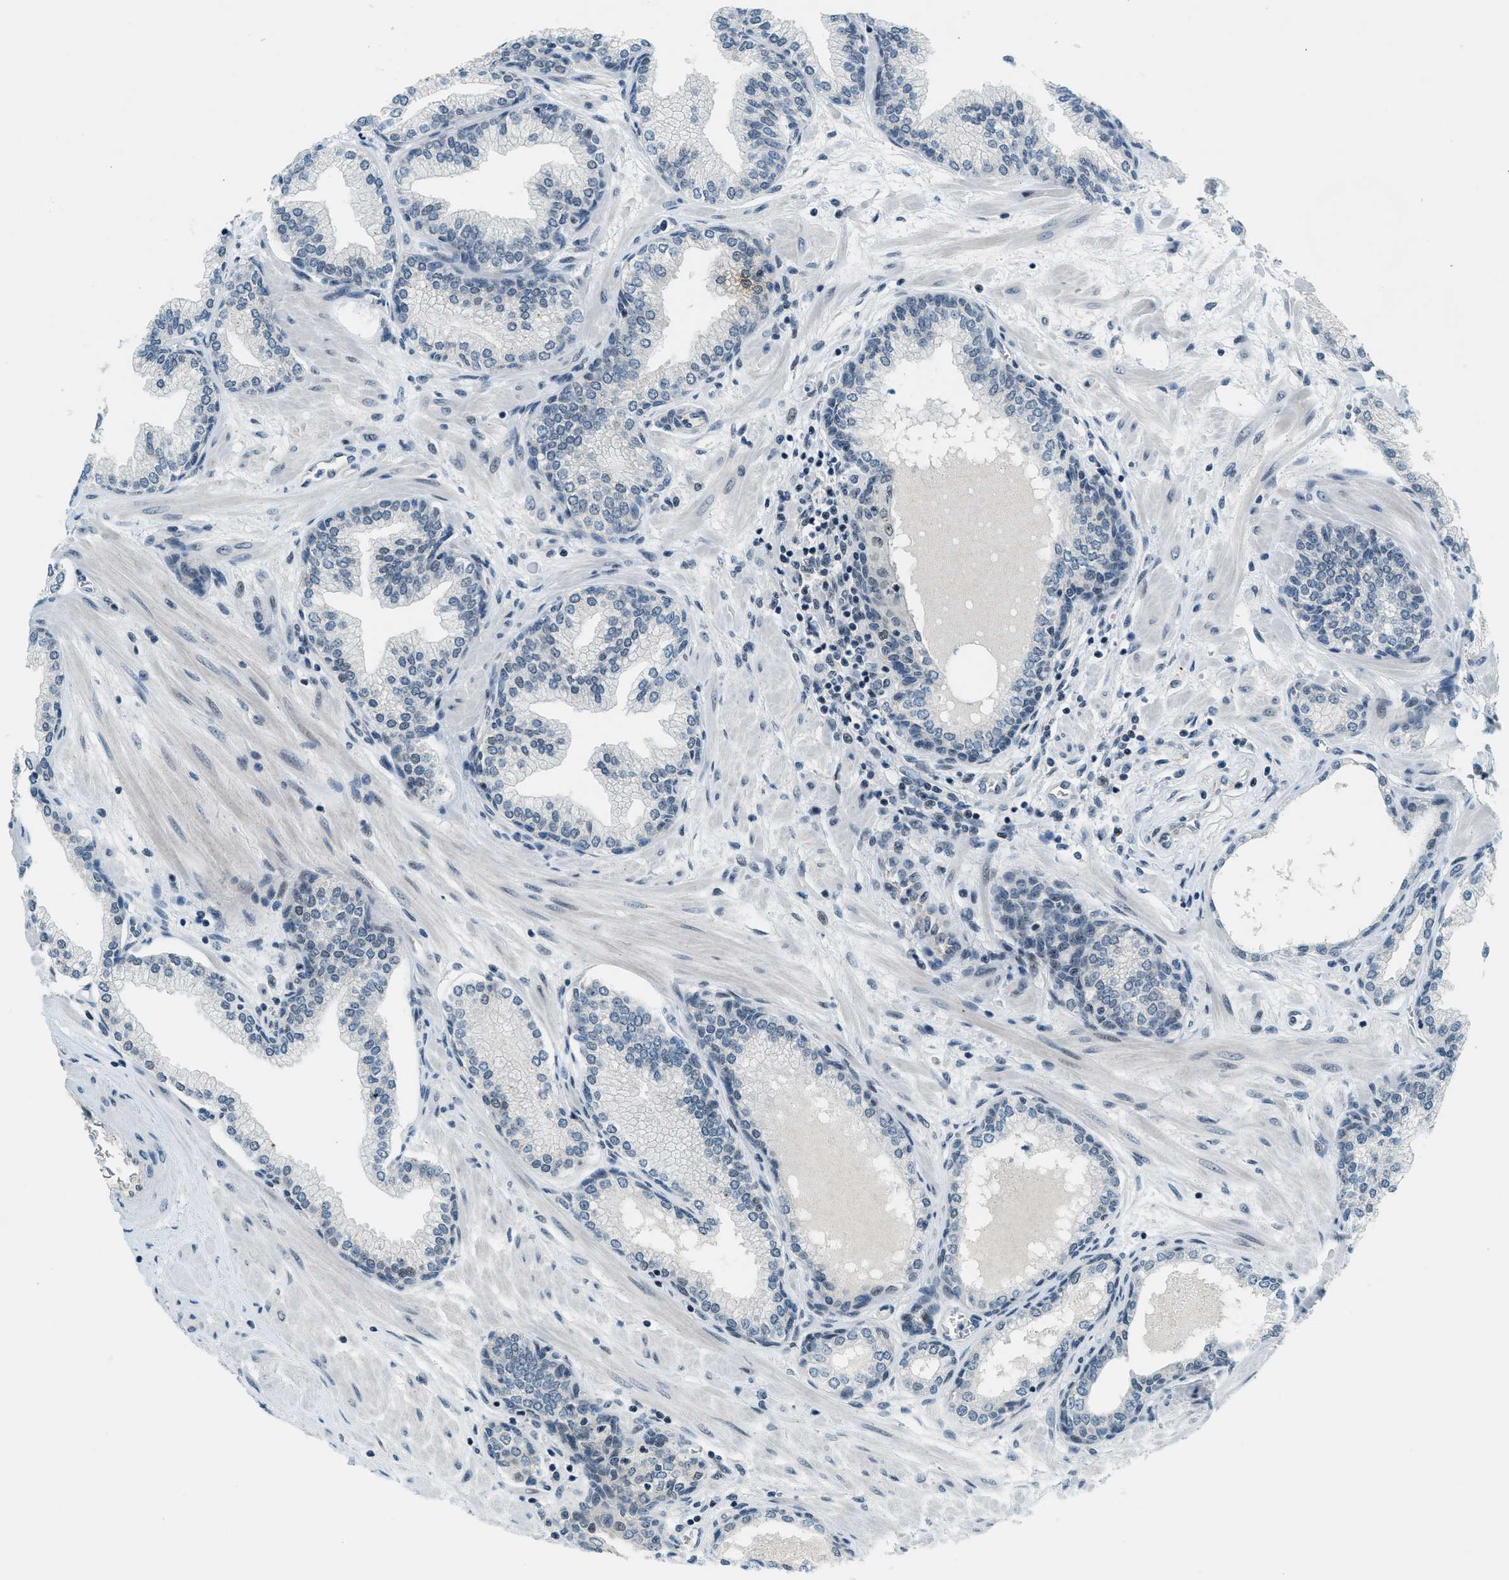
{"staining": {"intensity": "moderate", "quantity": "<25%", "location": "nuclear"}, "tissue": "prostate", "cell_type": "Glandular cells", "image_type": "normal", "snomed": [{"axis": "morphology", "description": "Normal tissue, NOS"}, {"axis": "morphology", "description": "Urothelial carcinoma, Low grade"}, {"axis": "topography", "description": "Urinary bladder"}, {"axis": "topography", "description": "Prostate"}], "caption": "Prostate was stained to show a protein in brown. There is low levels of moderate nuclear staining in about <25% of glandular cells. Immunohistochemistry (ihc) stains the protein in brown and the nuclei are stained blue.", "gene": "KLF6", "patient": {"sex": "male", "age": 60}}